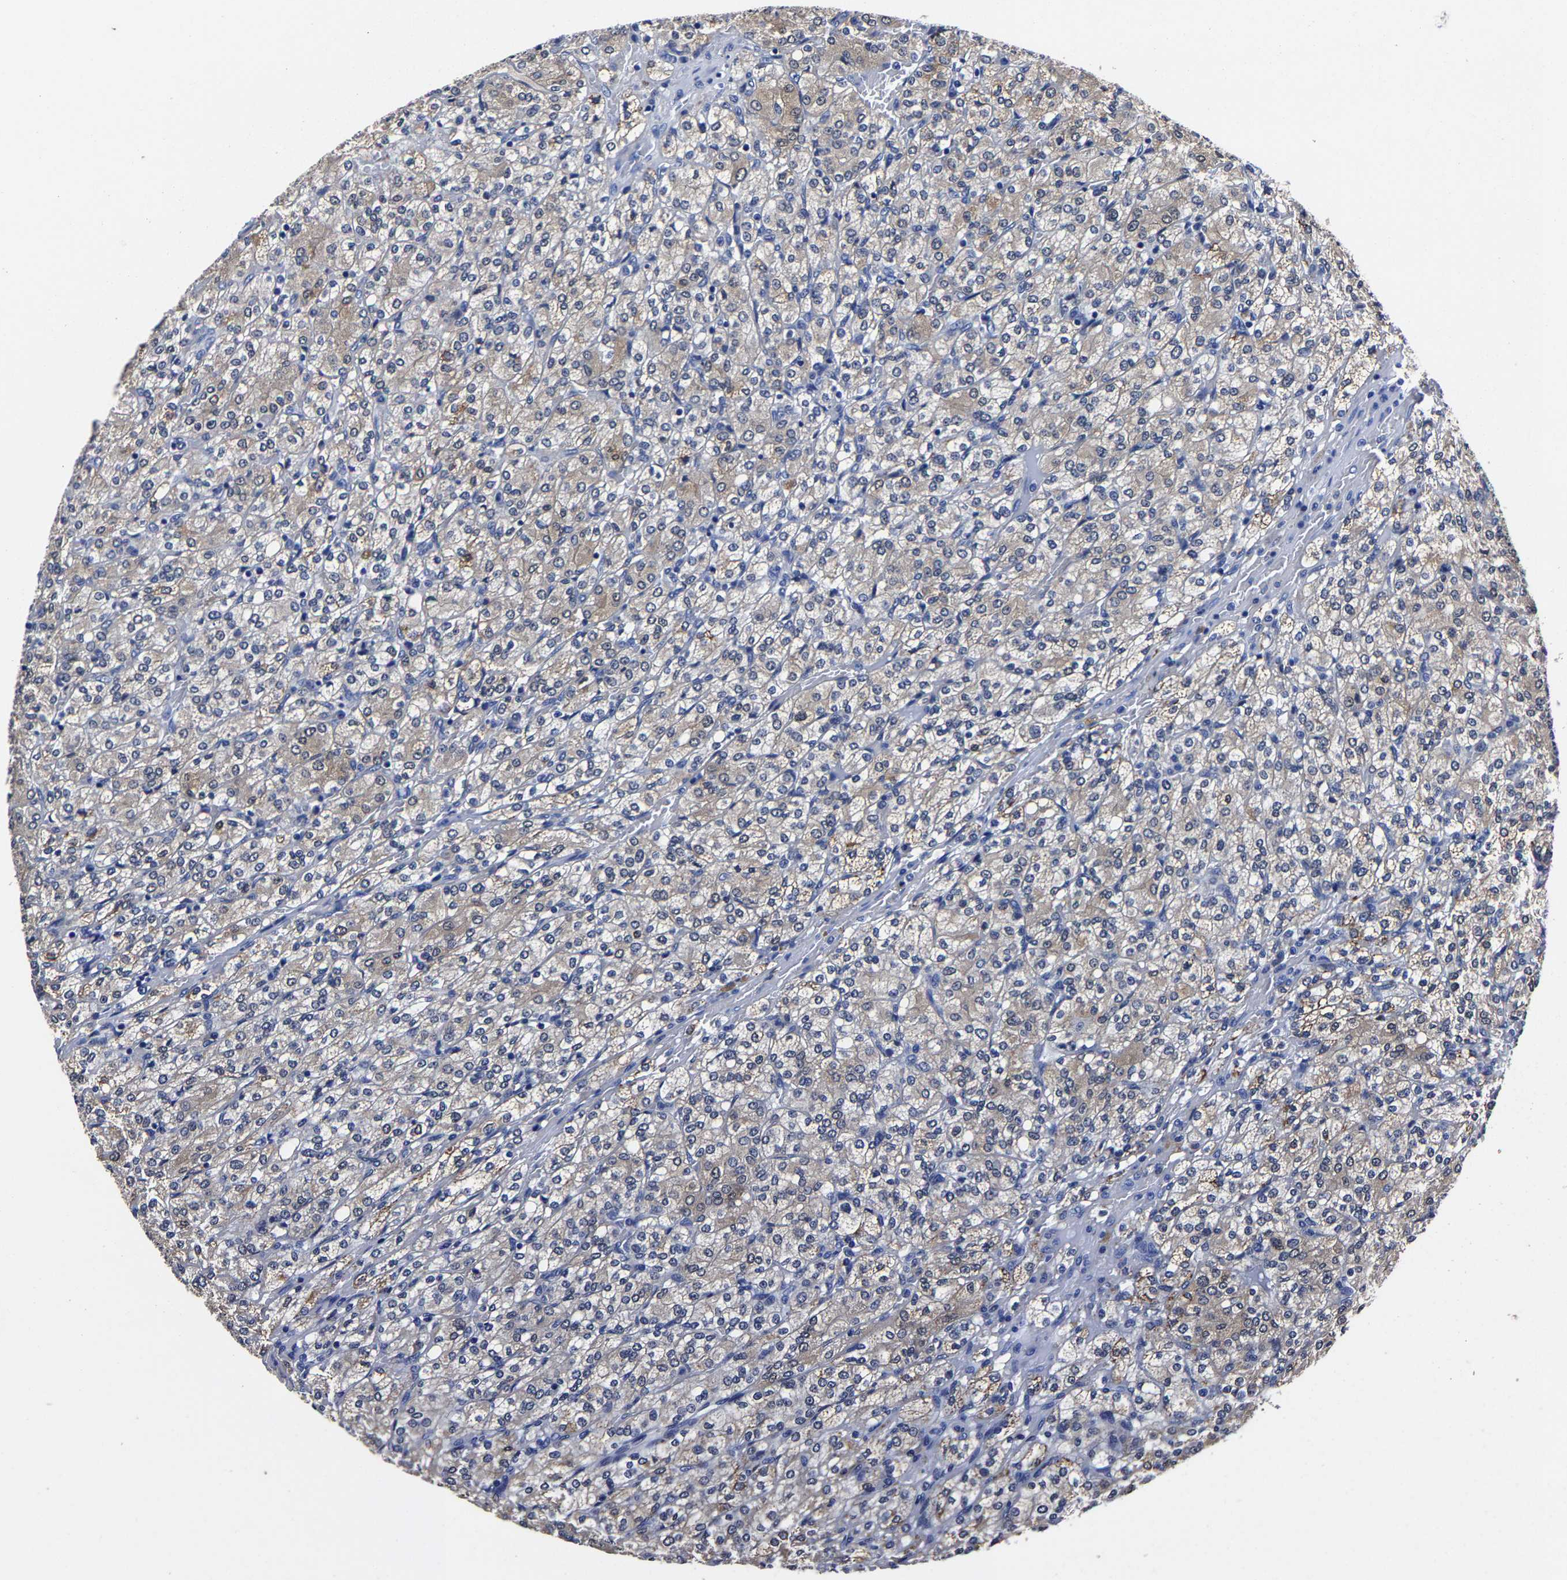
{"staining": {"intensity": "weak", "quantity": "<25%", "location": "cytoplasmic/membranous"}, "tissue": "renal cancer", "cell_type": "Tumor cells", "image_type": "cancer", "snomed": [{"axis": "morphology", "description": "Adenocarcinoma, NOS"}, {"axis": "topography", "description": "Kidney"}], "caption": "Immunohistochemistry photomicrograph of neoplastic tissue: human adenocarcinoma (renal) stained with DAB (3,3'-diaminobenzidine) reveals no significant protein staining in tumor cells.", "gene": "PSPH", "patient": {"sex": "male", "age": 77}}